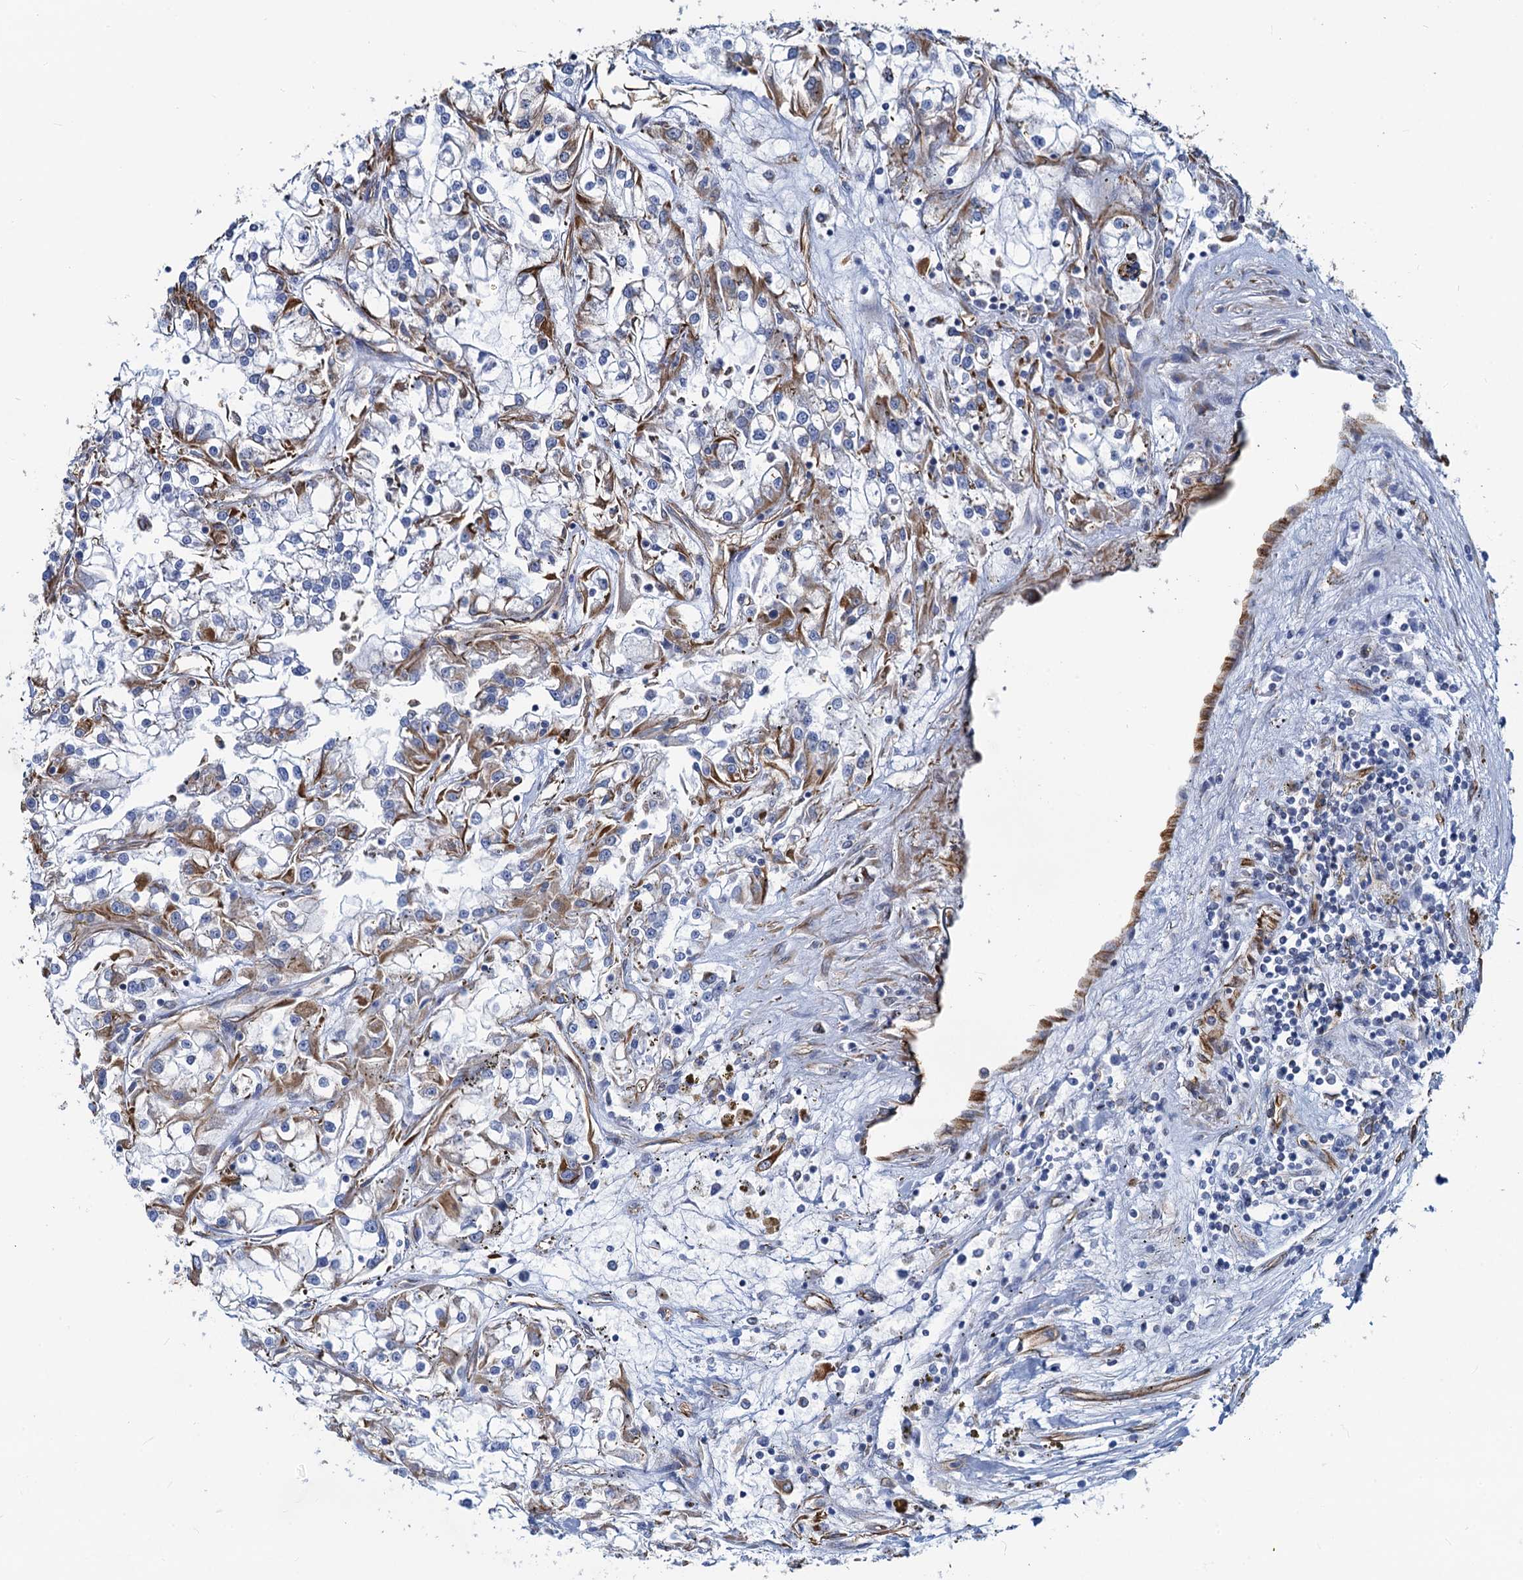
{"staining": {"intensity": "moderate", "quantity": "25%-75%", "location": "cytoplasmic/membranous"}, "tissue": "renal cancer", "cell_type": "Tumor cells", "image_type": "cancer", "snomed": [{"axis": "morphology", "description": "Adenocarcinoma, NOS"}, {"axis": "topography", "description": "Kidney"}], "caption": "This is an image of IHC staining of adenocarcinoma (renal), which shows moderate expression in the cytoplasmic/membranous of tumor cells.", "gene": "PGM2", "patient": {"sex": "female", "age": 52}}